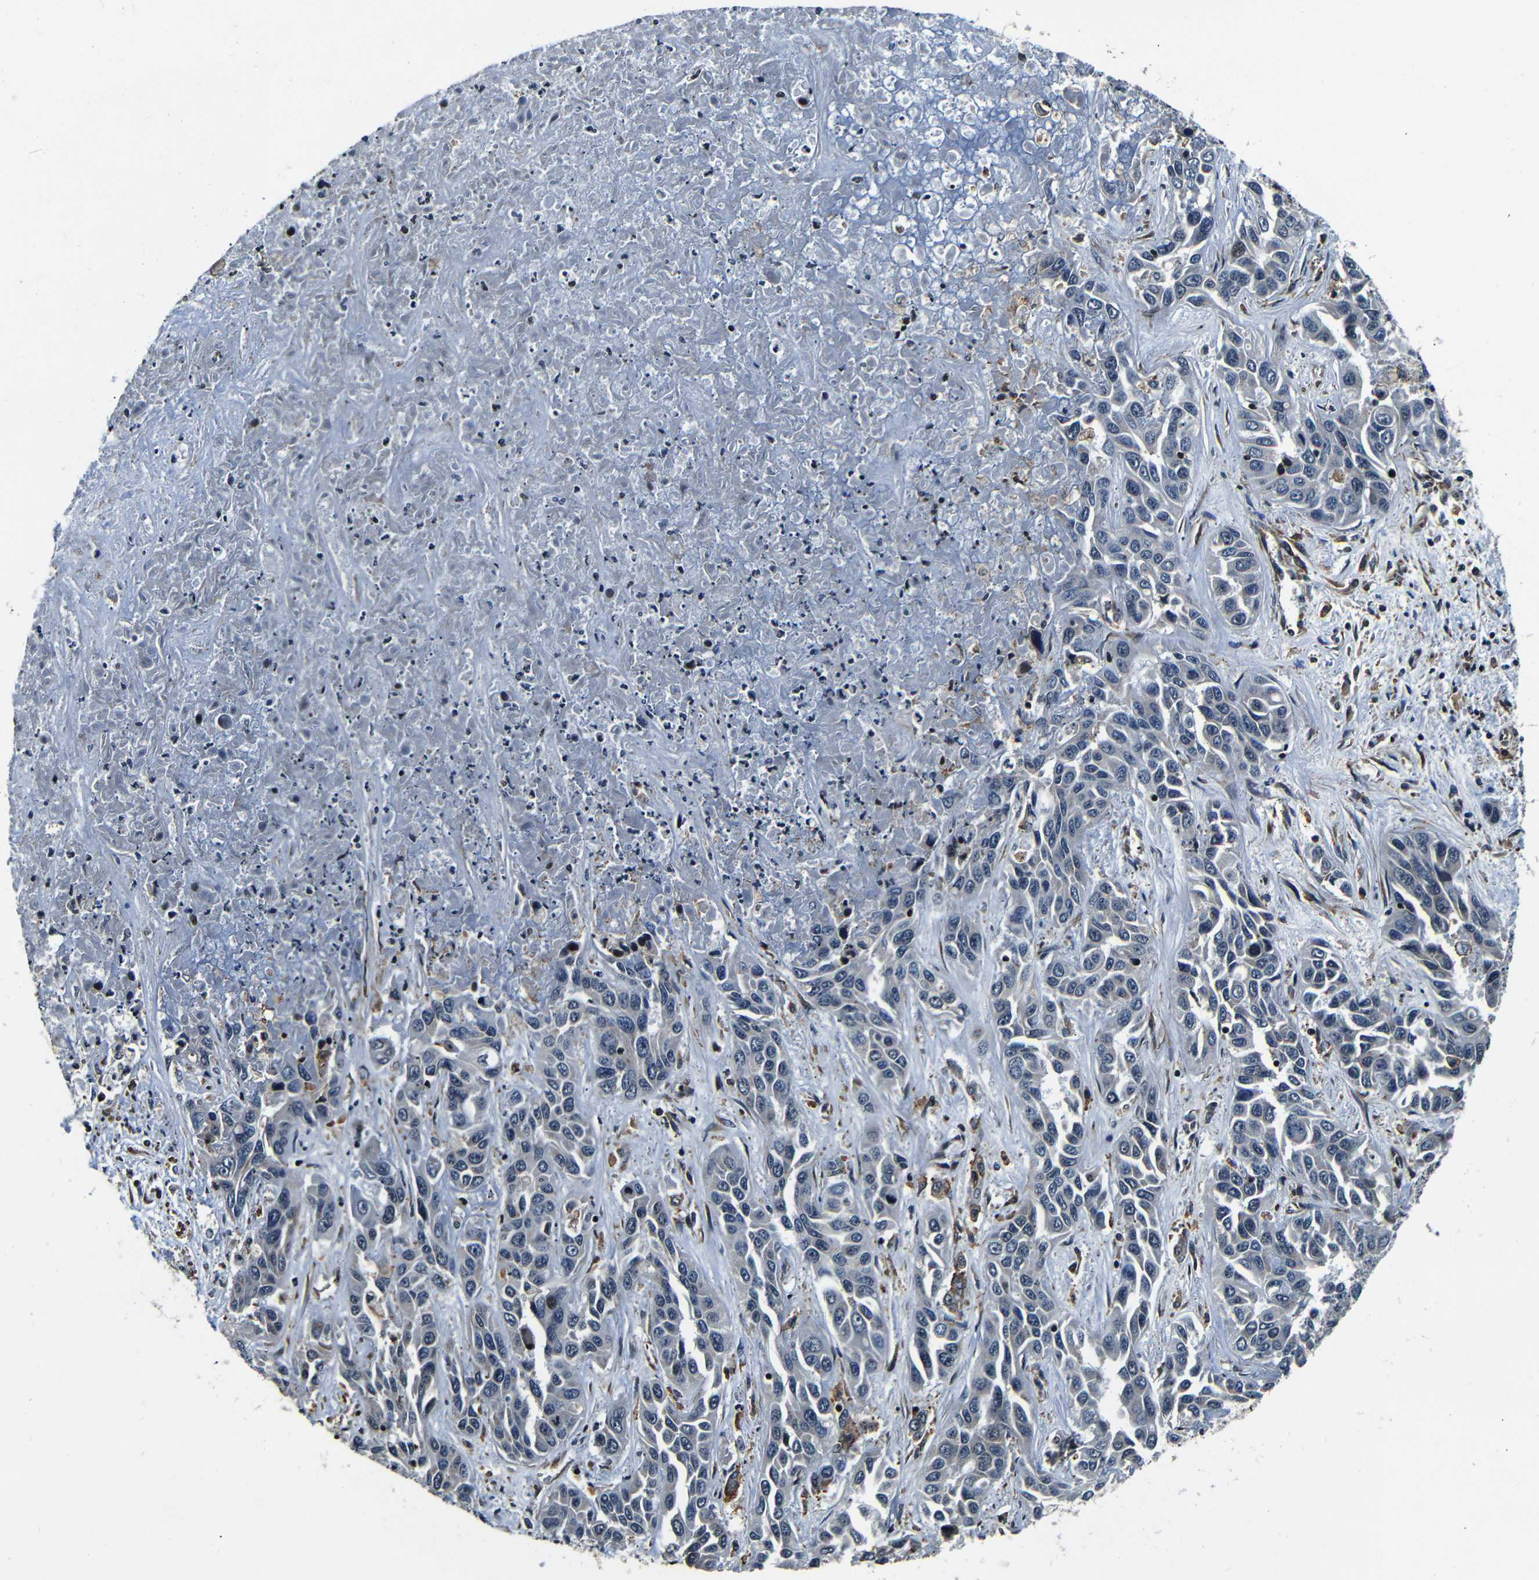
{"staining": {"intensity": "negative", "quantity": "none", "location": "none"}, "tissue": "liver cancer", "cell_type": "Tumor cells", "image_type": "cancer", "snomed": [{"axis": "morphology", "description": "Cholangiocarcinoma"}, {"axis": "topography", "description": "Liver"}], "caption": "Image shows no significant protein expression in tumor cells of liver cancer (cholangiocarcinoma). Brightfield microscopy of immunohistochemistry stained with DAB (3,3'-diaminobenzidine) (brown) and hematoxylin (blue), captured at high magnification.", "gene": "NCBP3", "patient": {"sex": "female", "age": 52}}